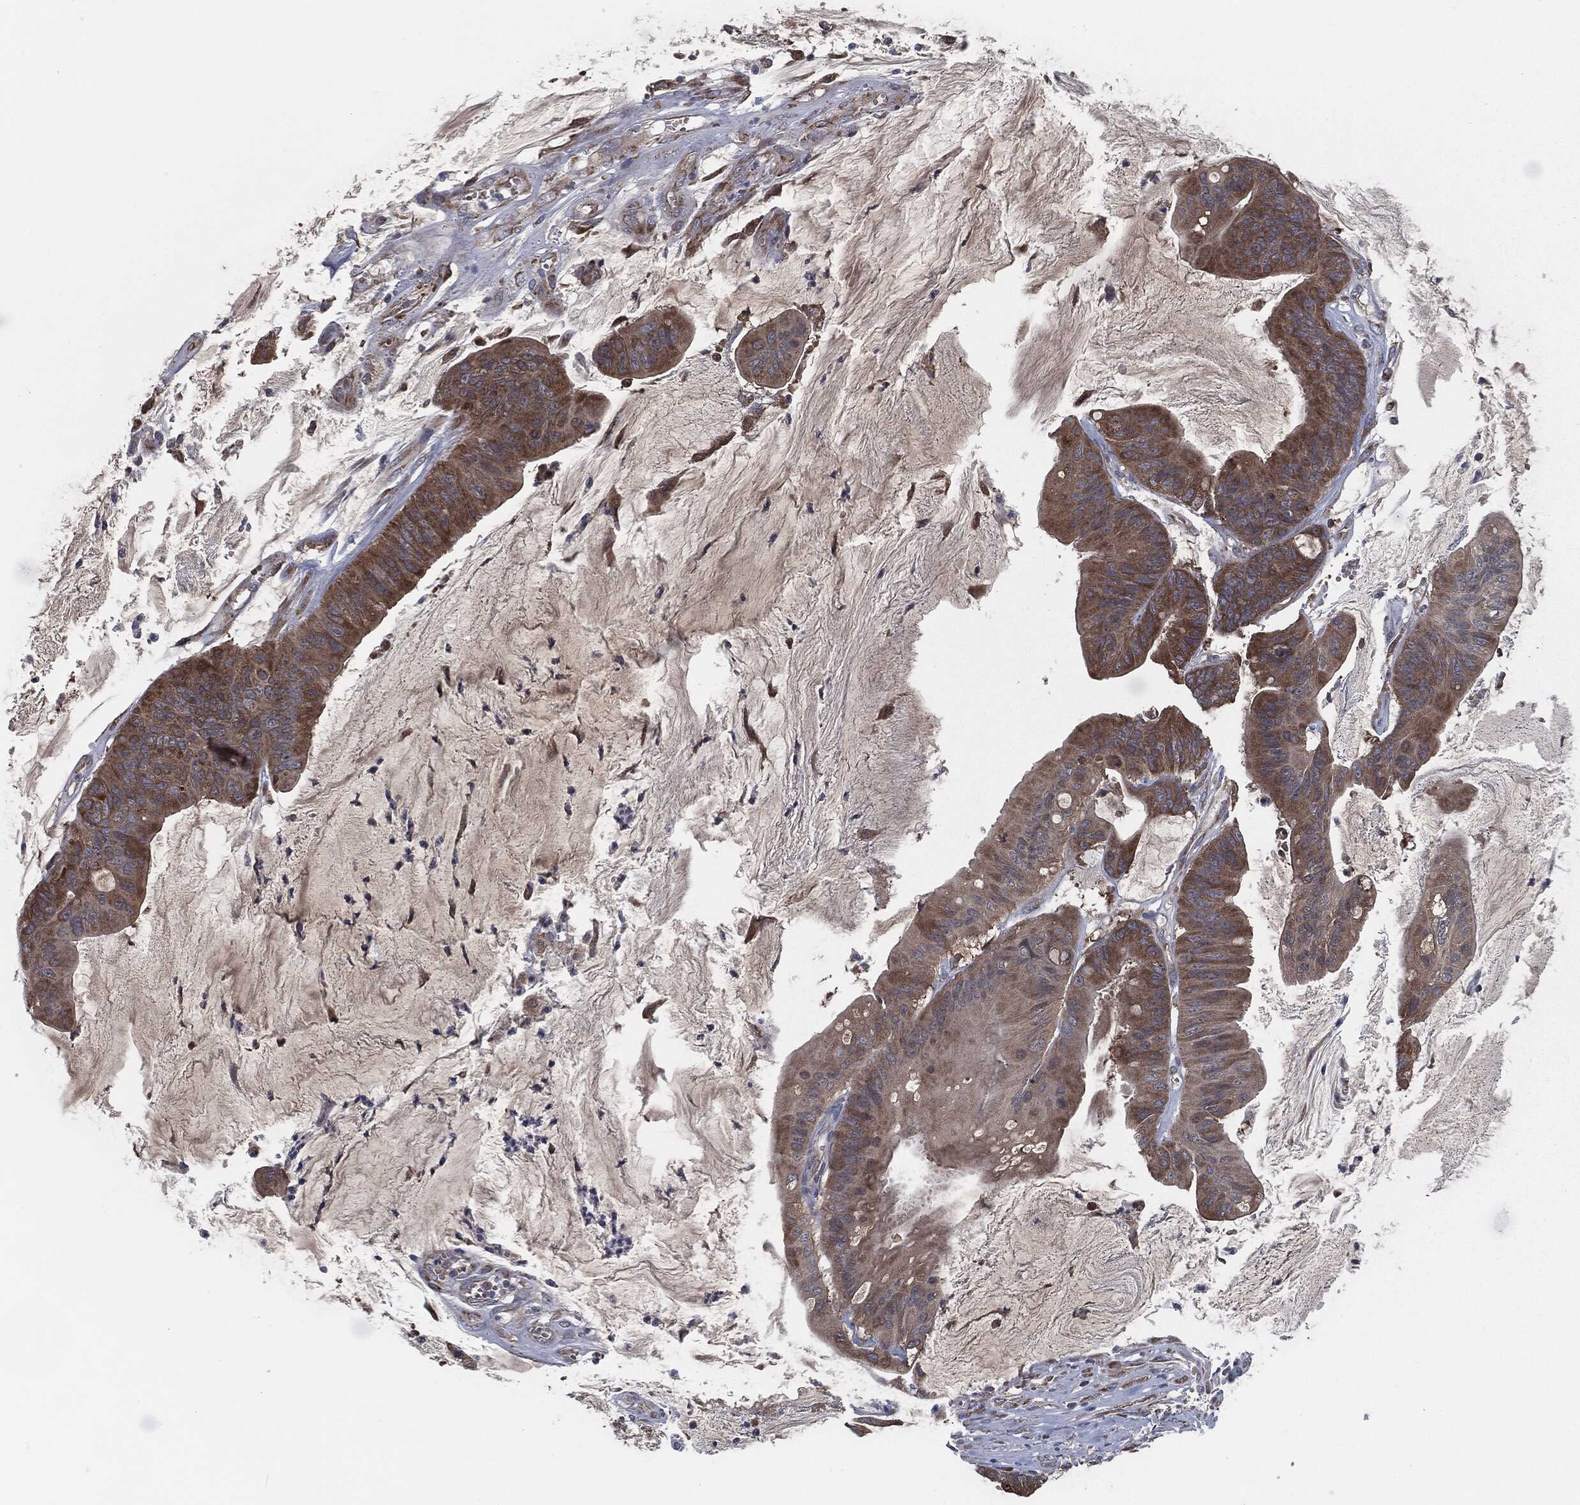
{"staining": {"intensity": "moderate", "quantity": ">75%", "location": "cytoplasmic/membranous"}, "tissue": "colorectal cancer", "cell_type": "Tumor cells", "image_type": "cancer", "snomed": [{"axis": "morphology", "description": "Adenocarcinoma, NOS"}, {"axis": "topography", "description": "Colon"}], "caption": "Approximately >75% of tumor cells in colorectal cancer show moderate cytoplasmic/membranous protein positivity as visualized by brown immunohistochemical staining.", "gene": "PRDX4", "patient": {"sex": "female", "age": 69}}